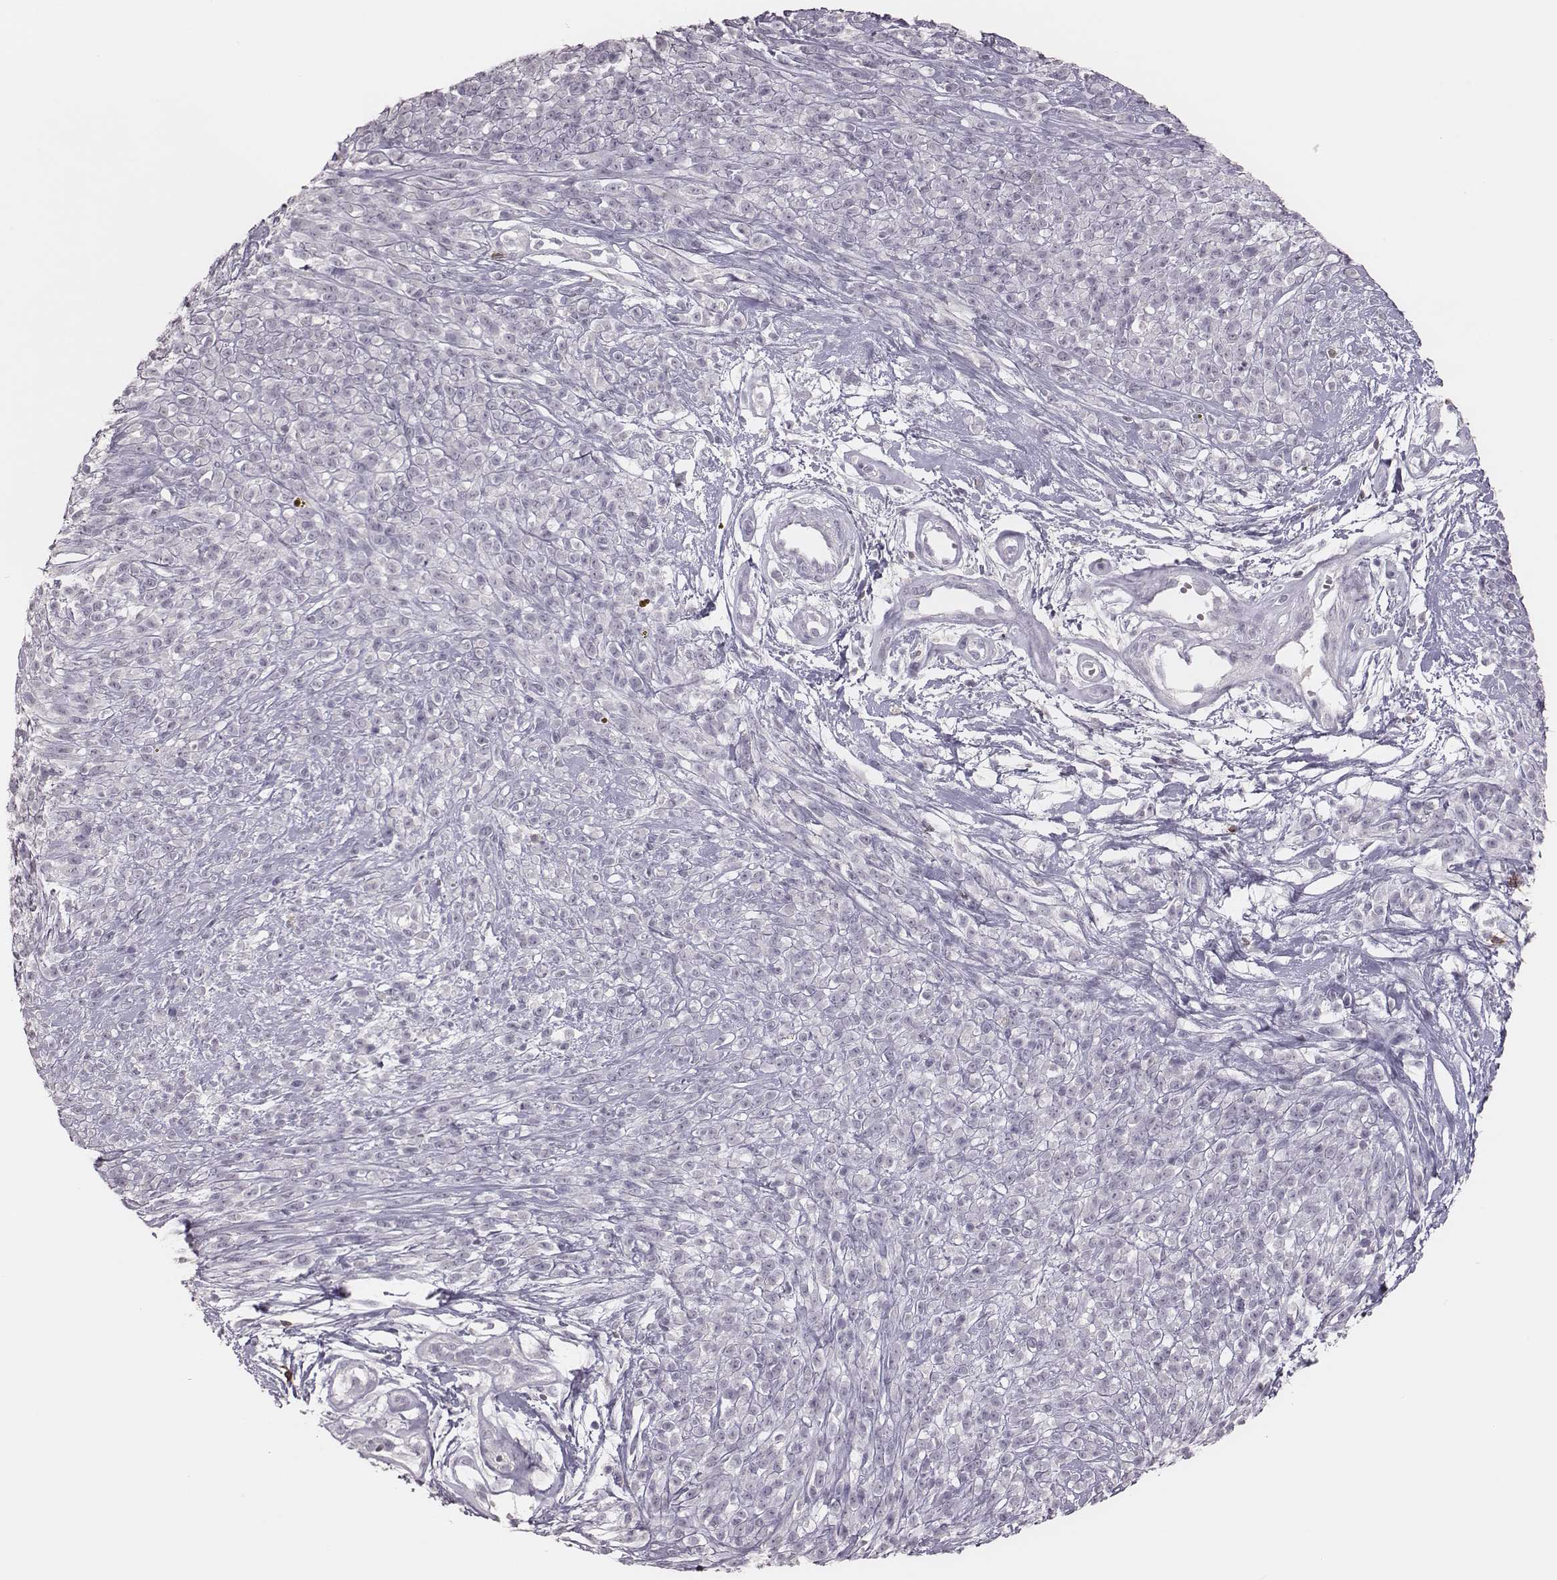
{"staining": {"intensity": "negative", "quantity": "none", "location": "none"}, "tissue": "melanoma", "cell_type": "Tumor cells", "image_type": "cancer", "snomed": [{"axis": "morphology", "description": "Malignant melanoma, NOS"}, {"axis": "topography", "description": "Skin"}, {"axis": "topography", "description": "Skin of trunk"}], "caption": "DAB (3,3'-diaminobenzidine) immunohistochemical staining of human malignant melanoma displays no significant staining in tumor cells.", "gene": "PDCD1", "patient": {"sex": "male", "age": 74}}